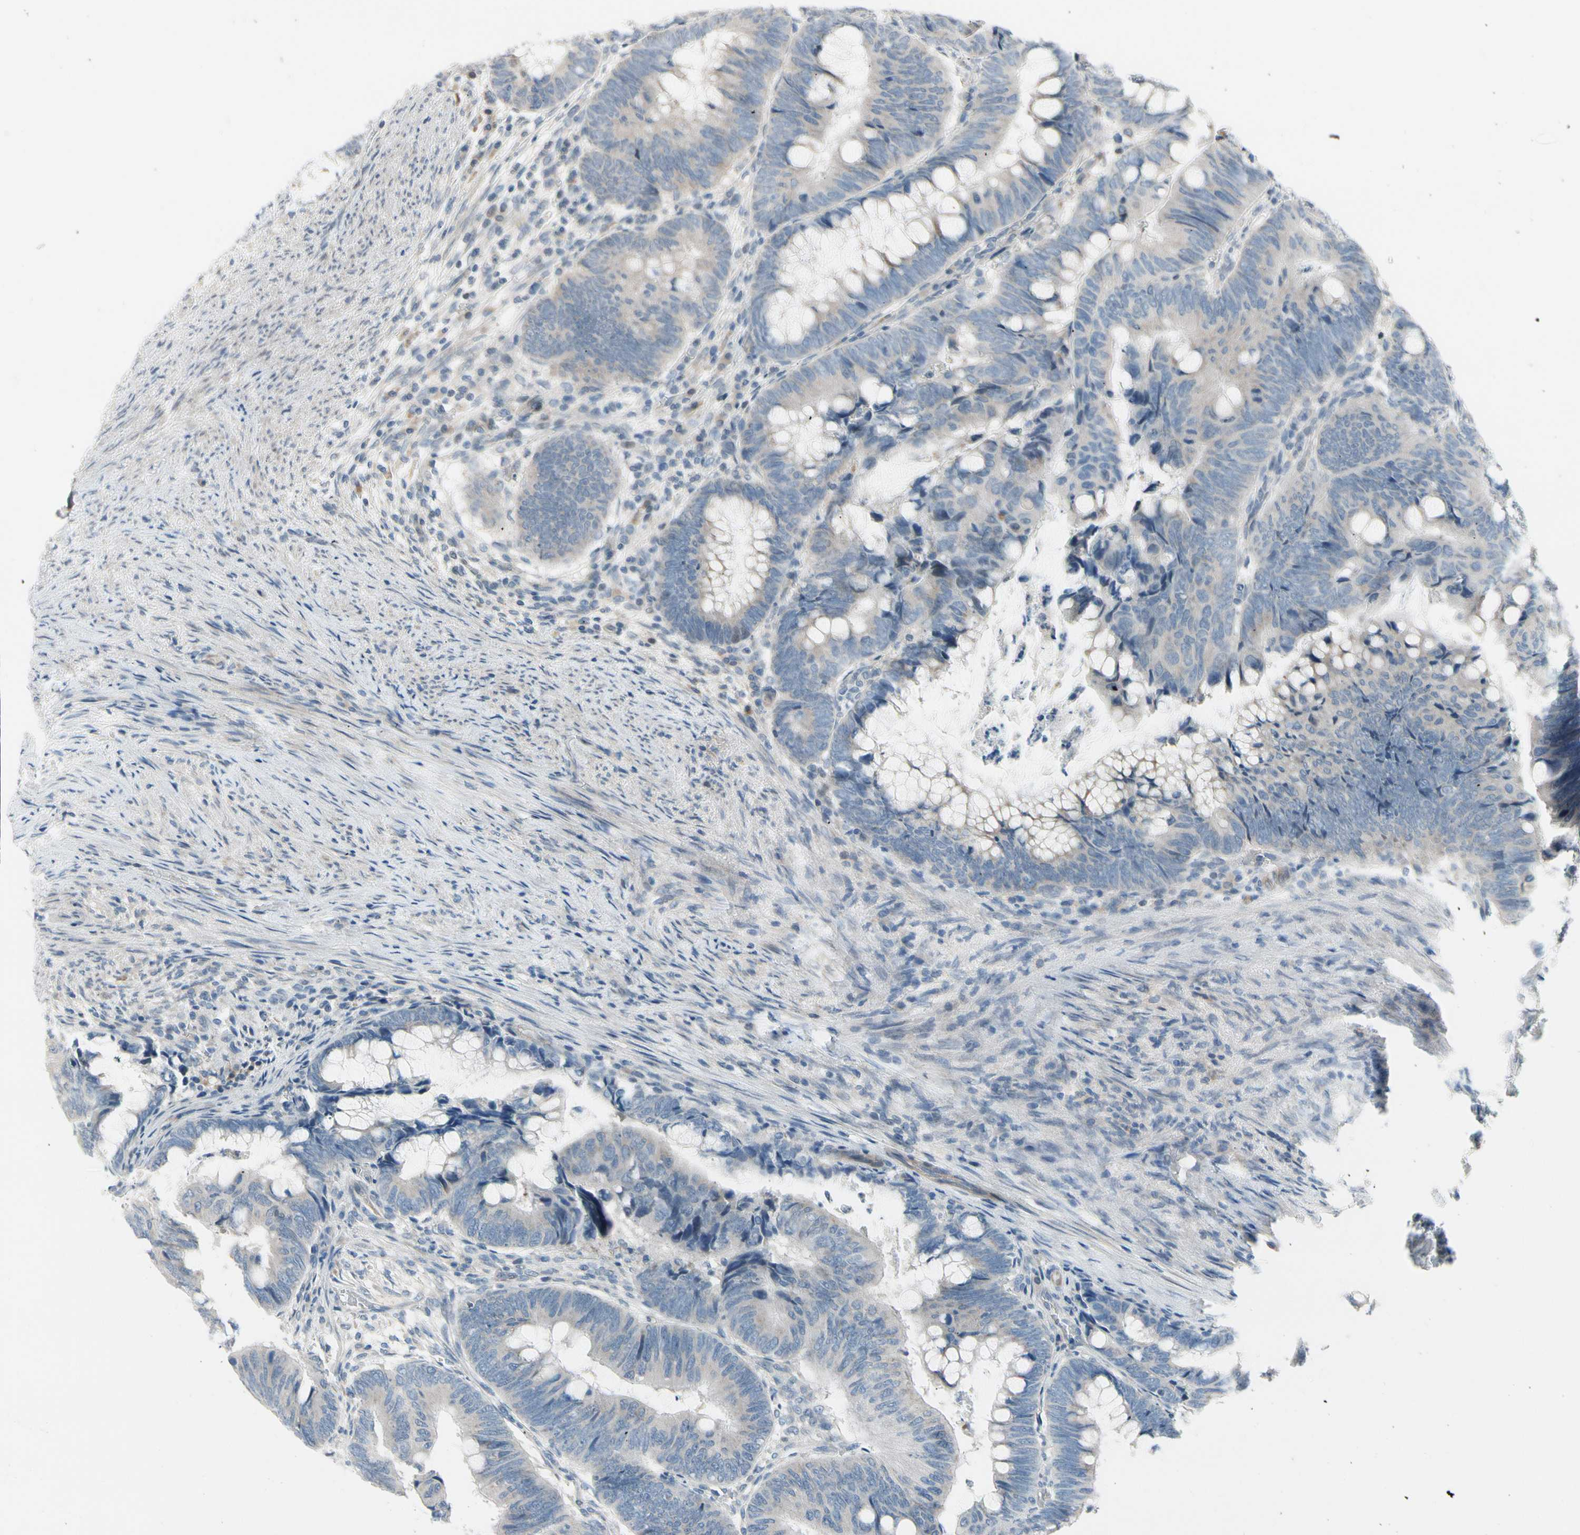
{"staining": {"intensity": "negative", "quantity": "none", "location": "none"}, "tissue": "colorectal cancer", "cell_type": "Tumor cells", "image_type": "cancer", "snomed": [{"axis": "morphology", "description": "Normal tissue, NOS"}, {"axis": "morphology", "description": "Adenocarcinoma, NOS"}, {"axis": "topography", "description": "Rectum"}, {"axis": "topography", "description": "Peripheral nerve tissue"}], "caption": "An image of colorectal cancer stained for a protein reveals no brown staining in tumor cells.", "gene": "CFAP36", "patient": {"sex": "male", "age": 92}}